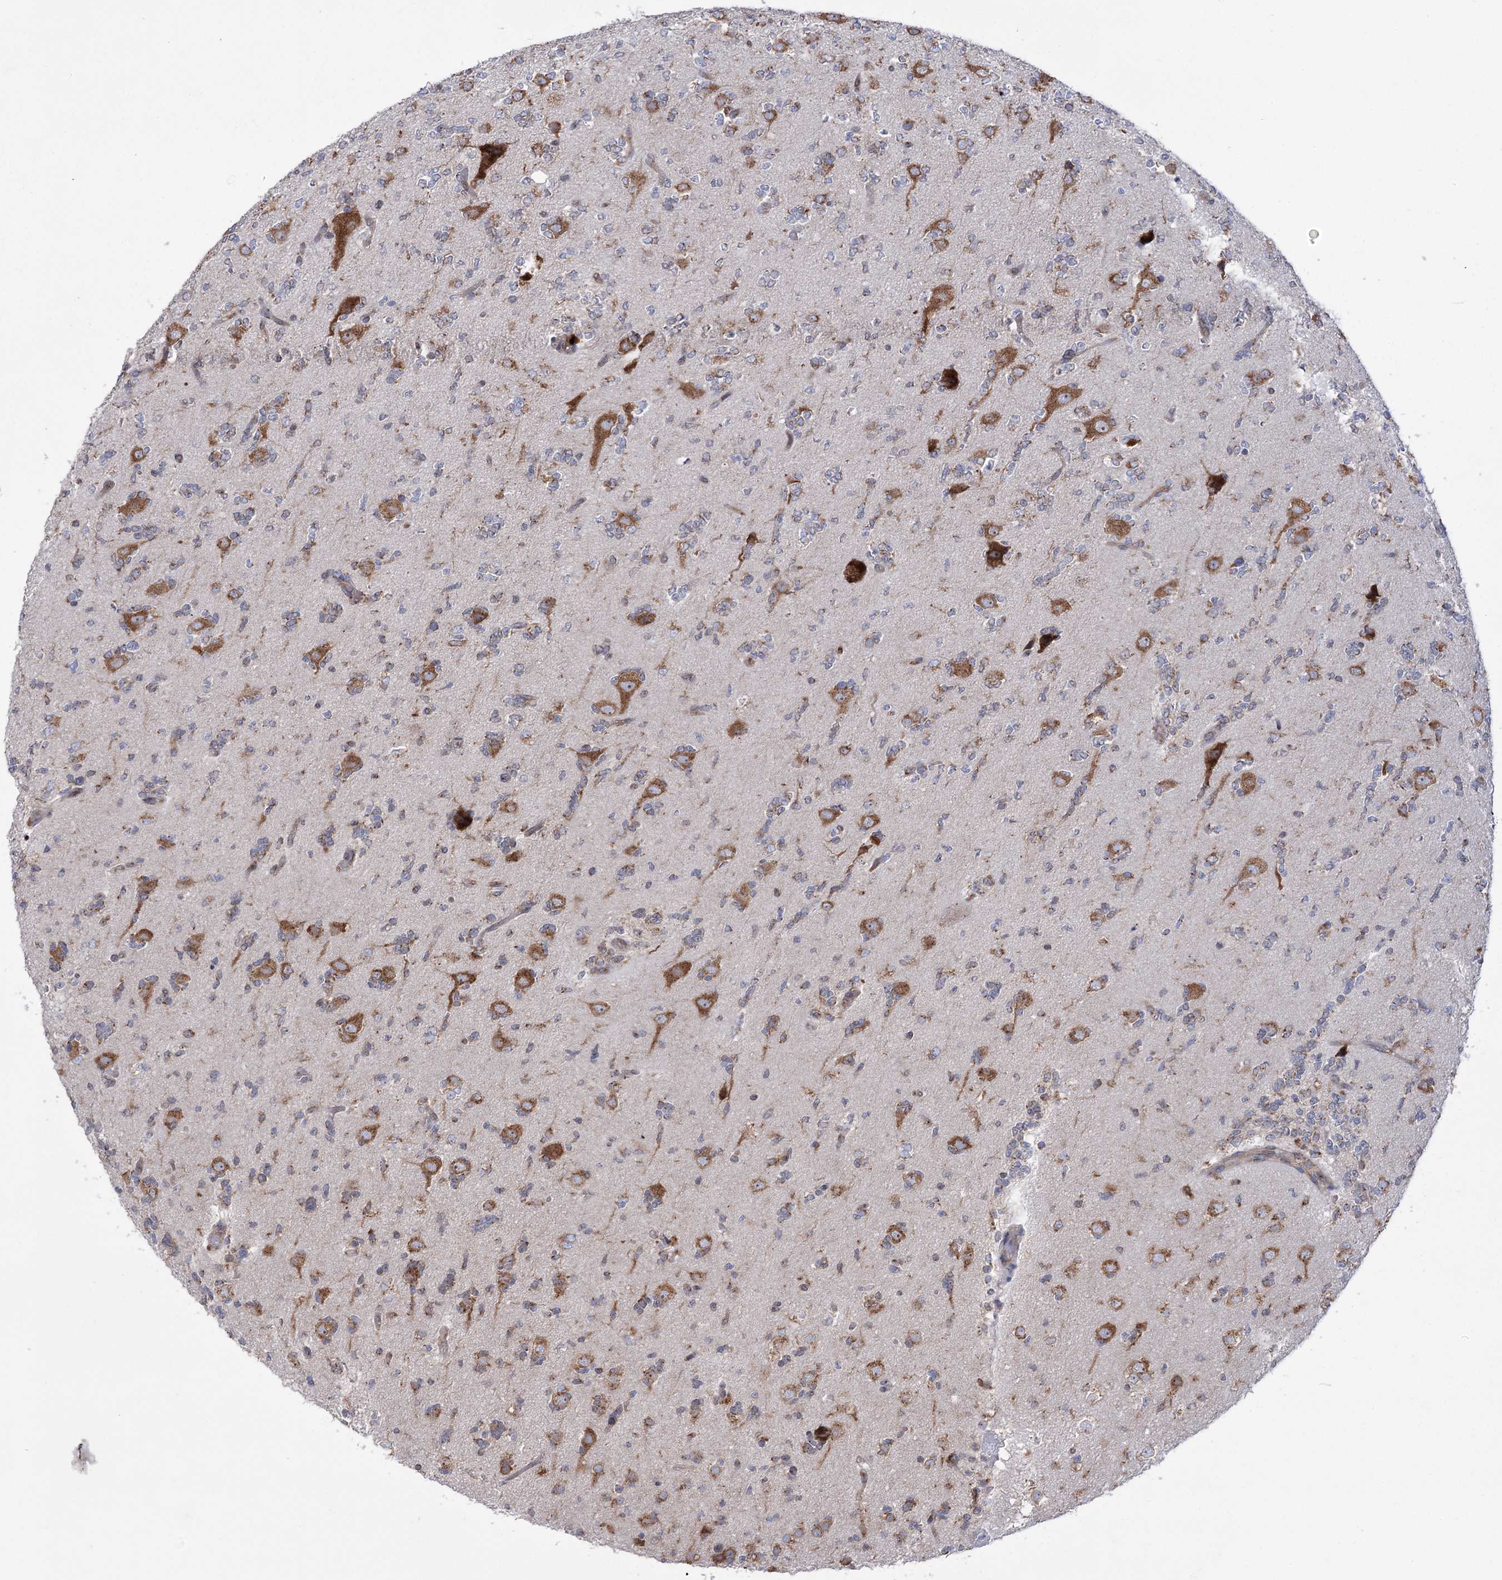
{"staining": {"intensity": "weak", "quantity": "<25%", "location": "cytoplasmic/membranous"}, "tissue": "glioma", "cell_type": "Tumor cells", "image_type": "cancer", "snomed": [{"axis": "morphology", "description": "Glioma, malignant, High grade"}, {"axis": "topography", "description": "Brain"}], "caption": "Photomicrograph shows no significant protein staining in tumor cells of malignant glioma (high-grade). Nuclei are stained in blue.", "gene": "ZNF622", "patient": {"sex": "female", "age": 62}}